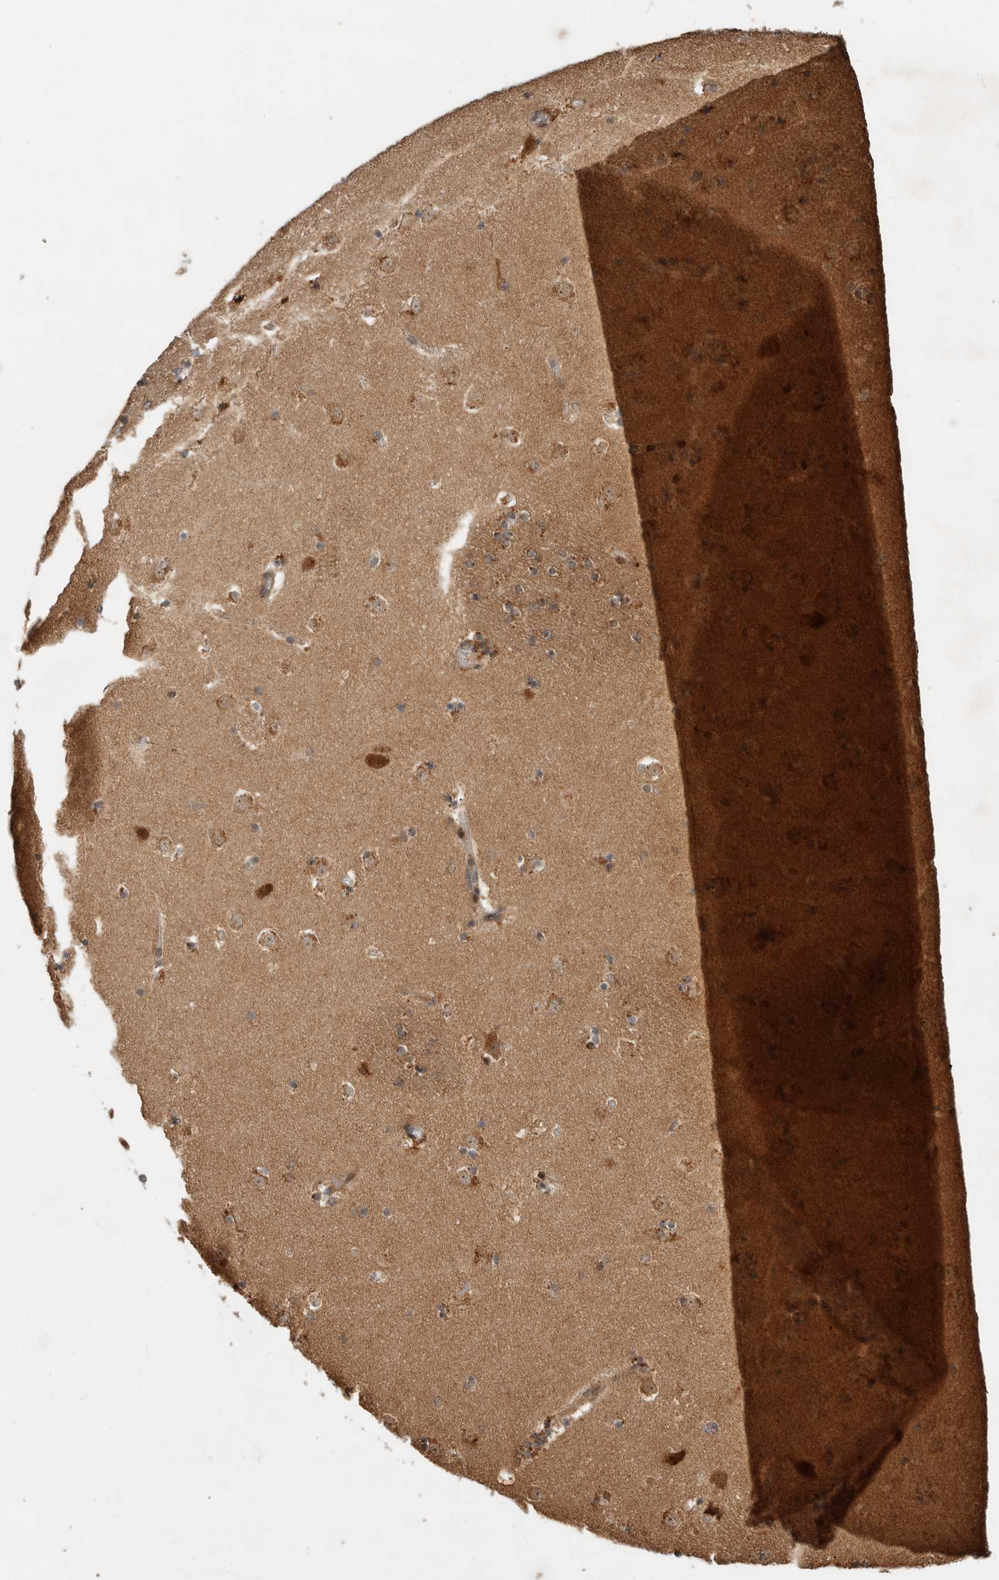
{"staining": {"intensity": "strong", "quantity": "25%-75%", "location": "cytoplasmic/membranous"}, "tissue": "caudate", "cell_type": "Glial cells", "image_type": "normal", "snomed": [{"axis": "morphology", "description": "Normal tissue, NOS"}, {"axis": "topography", "description": "Lateral ventricle wall"}], "caption": "A brown stain highlights strong cytoplasmic/membranous staining of a protein in glial cells of normal human caudate. The protein of interest is shown in brown color, while the nuclei are stained blue.", "gene": "PITPNC1", "patient": {"sex": "male", "age": 45}}